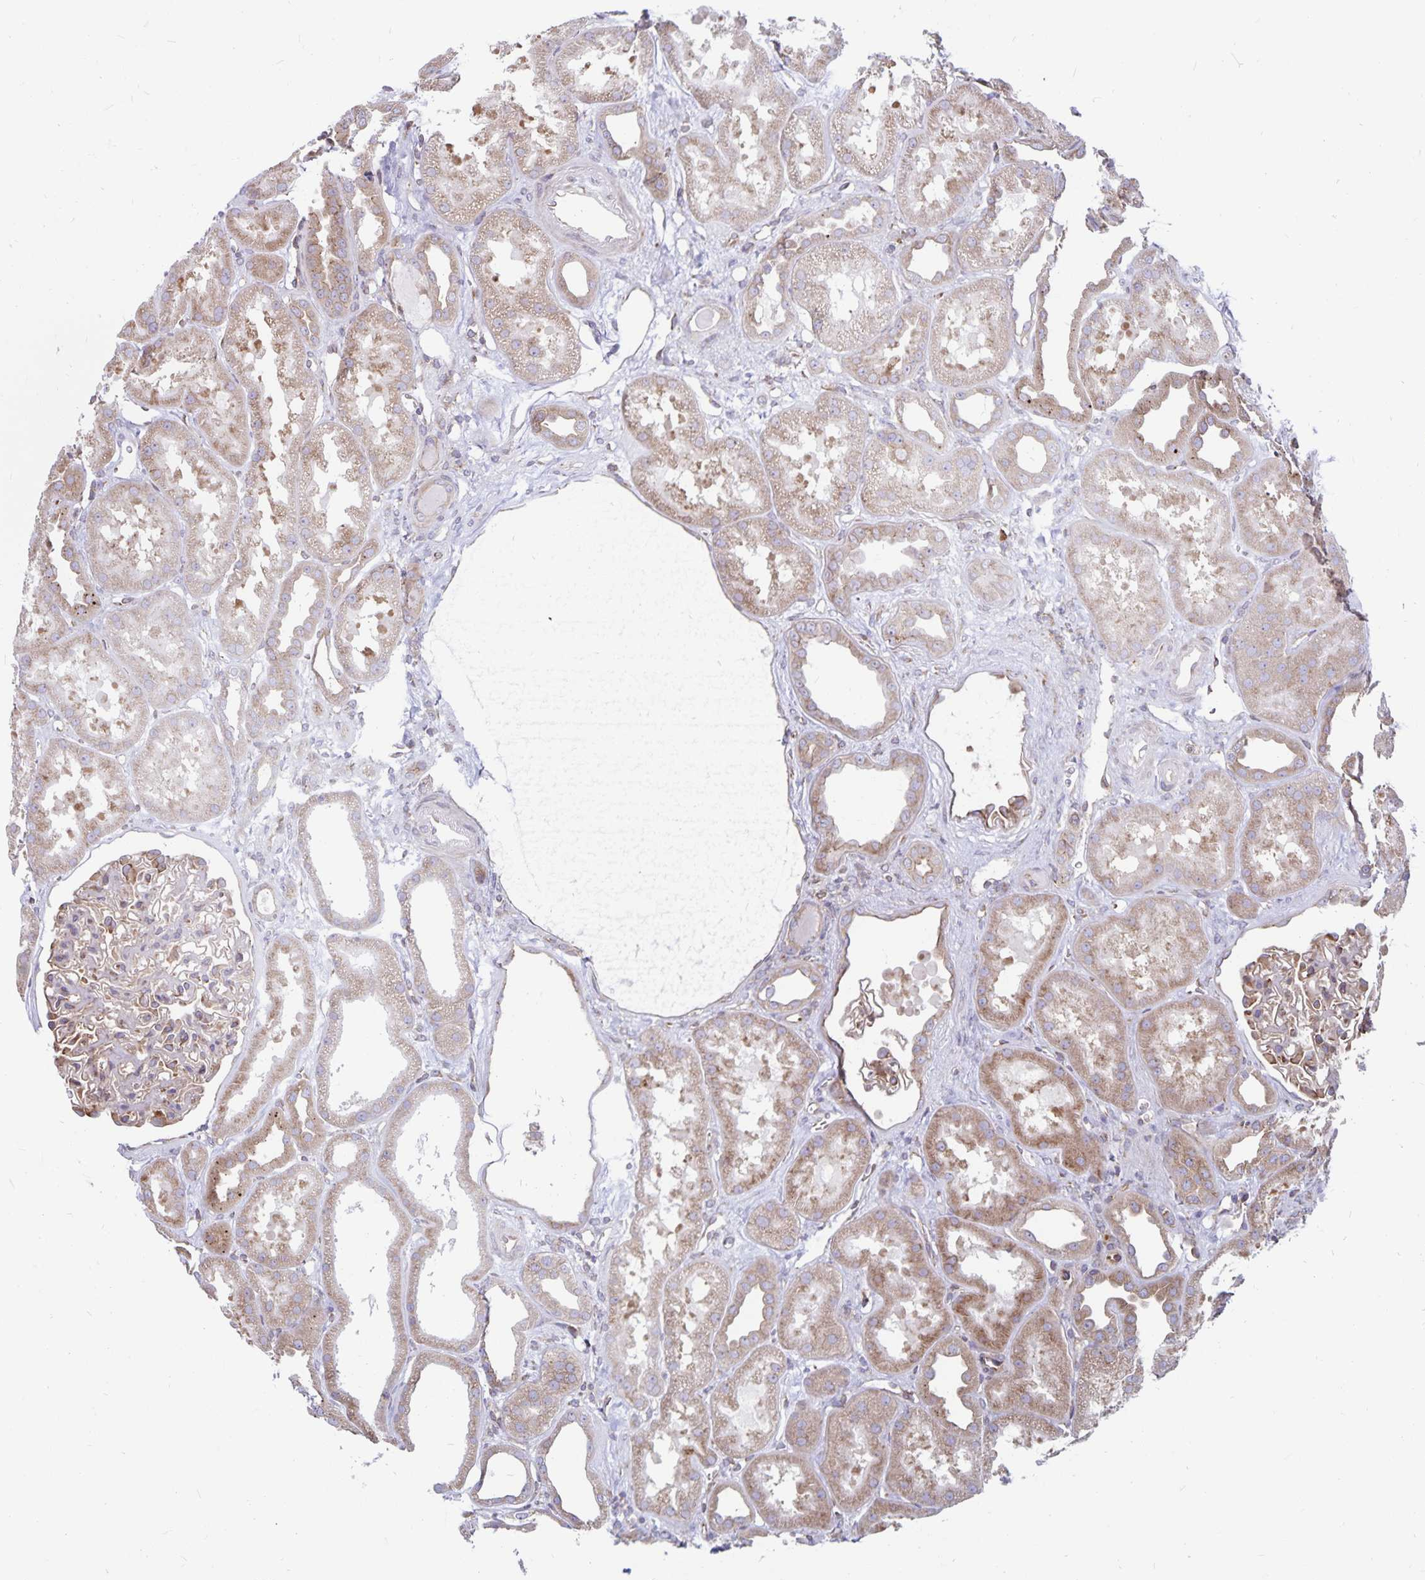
{"staining": {"intensity": "moderate", "quantity": "25%-75%", "location": "cytoplasmic/membranous"}, "tissue": "kidney", "cell_type": "Cells in glomeruli", "image_type": "normal", "snomed": [{"axis": "morphology", "description": "Normal tissue, NOS"}, {"axis": "topography", "description": "Kidney"}], "caption": "Immunohistochemical staining of unremarkable kidney reveals medium levels of moderate cytoplasmic/membranous staining in about 25%-75% of cells in glomeruli. Immunohistochemistry (ihc) stains the protein in brown and the nuclei are stained blue.", "gene": "SEC62", "patient": {"sex": "male", "age": 61}}